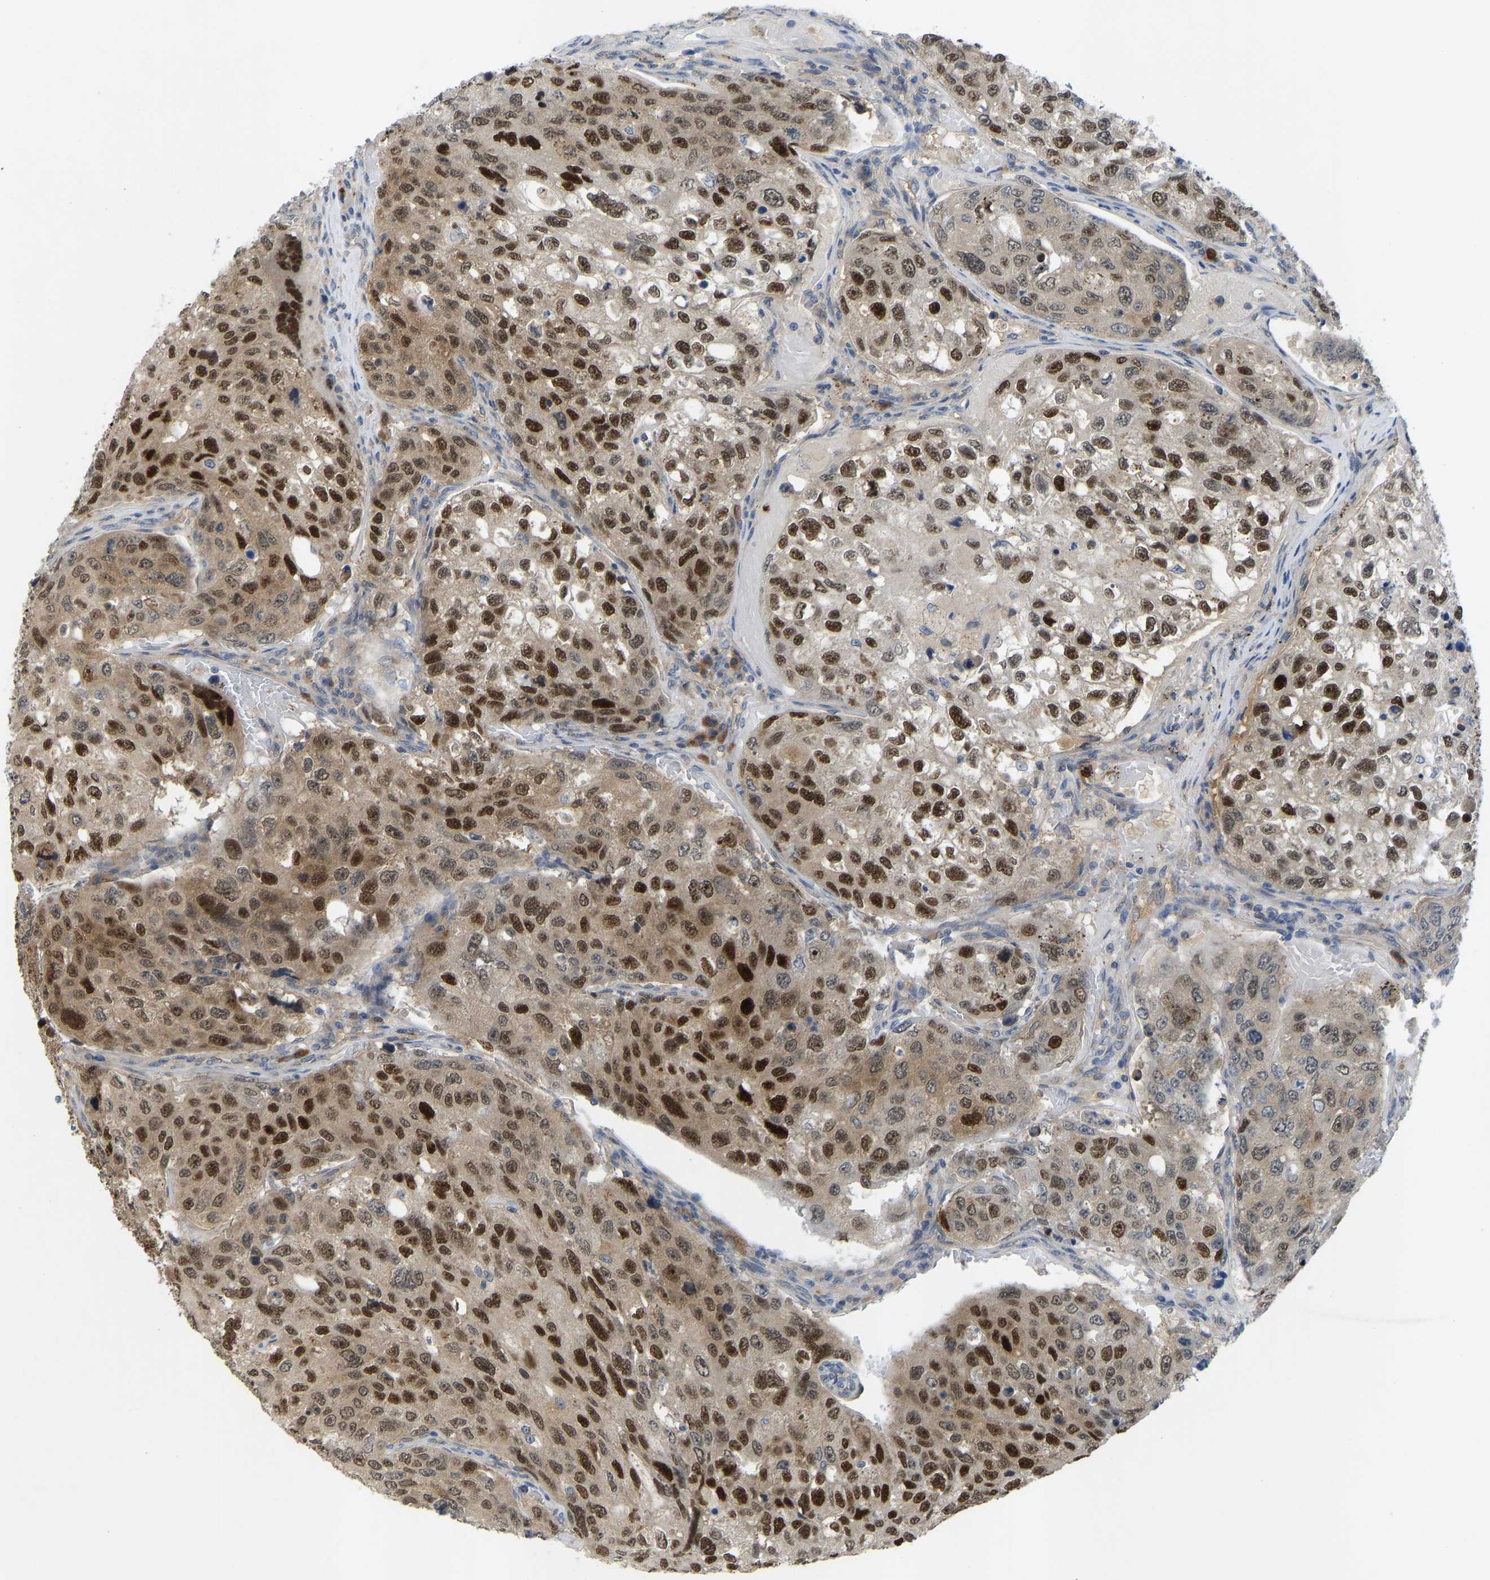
{"staining": {"intensity": "strong", "quantity": ">75%", "location": "cytoplasmic/membranous,nuclear"}, "tissue": "urothelial cancer", "cell_type": "Tumor cells", "image_type": "cancer", "snomed": [{"axis": "morphology", "description": "Urothelial carcinoma, High grade"}, {"axis": "topography", "description": "Lymph node"}, {"axis": "topography", "description": "Urinary bladder"}], "caption": "A micrograph of high-grade urothelial carcinoma stained for a protein reveals strong cytoplasmic/membranous and nuclear brown staining in tumor cells. Using DAB (brown) and hematoxylin (blue) stains, captured at high magnification using brightfield microscopy.", "gene": "ZNF251", "patient": {"sex": "male", "age": 51}}